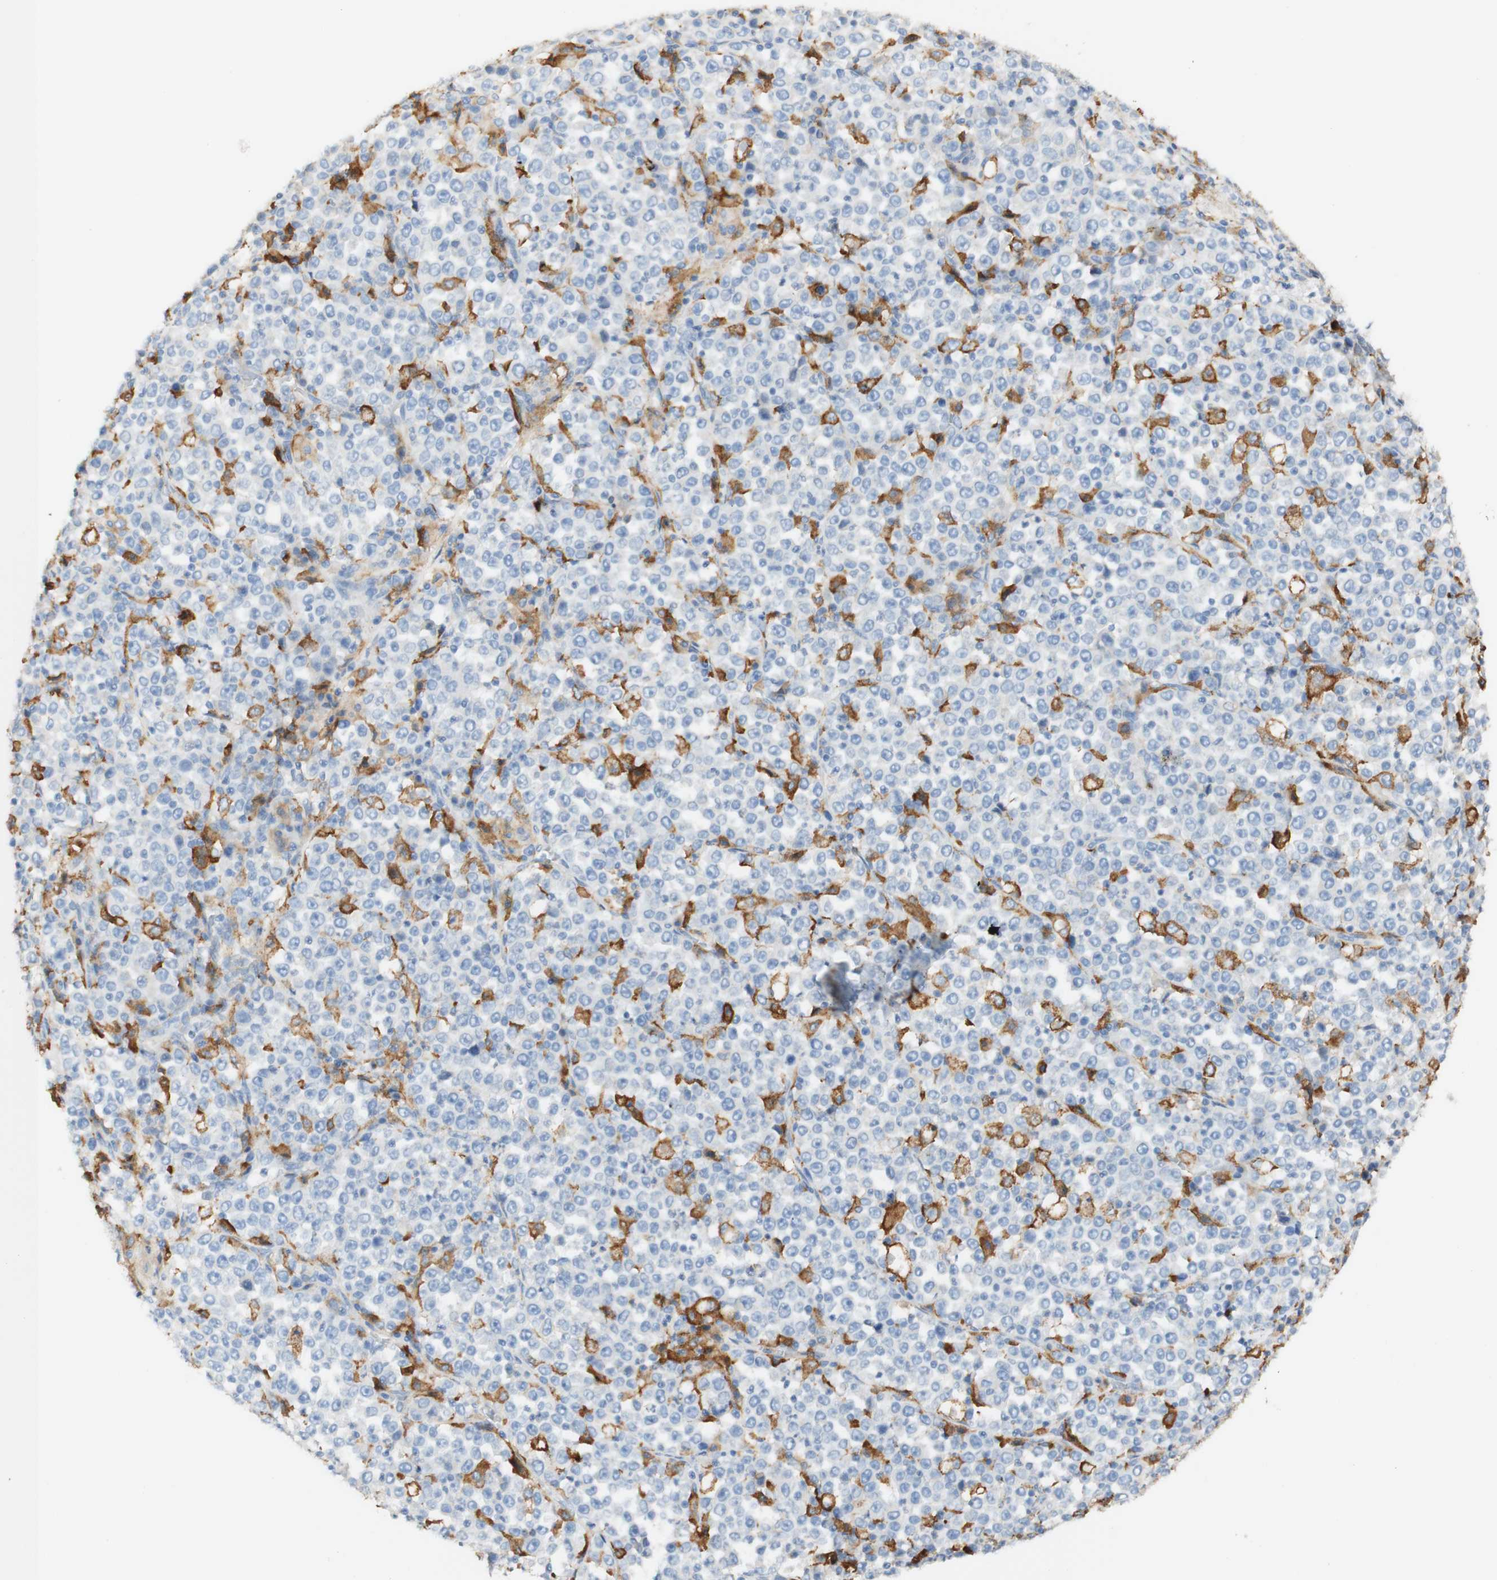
{"staining": {"intensity": "negative", "quantity": "none", "location": "none"}, "tissue": "stomach cancer", "cell_type": "Tumor cells", "image_type": "cancer", "snomed": [{"axis": "morphology", "description": "Normal tissue, NOS"}, {"axis": "morphology", "description": "Adenocarcinoma, NOS"}, {"axis": "topography", "description": "Stomach, upper"}, {"axis": "topography", "description": "Stomach"}], "caption": "Image shows no protein staining in tumor cells of stomach cancer tissue.", "gene": "FCGRT", "patient": {"sex": "male", "age": 59}}